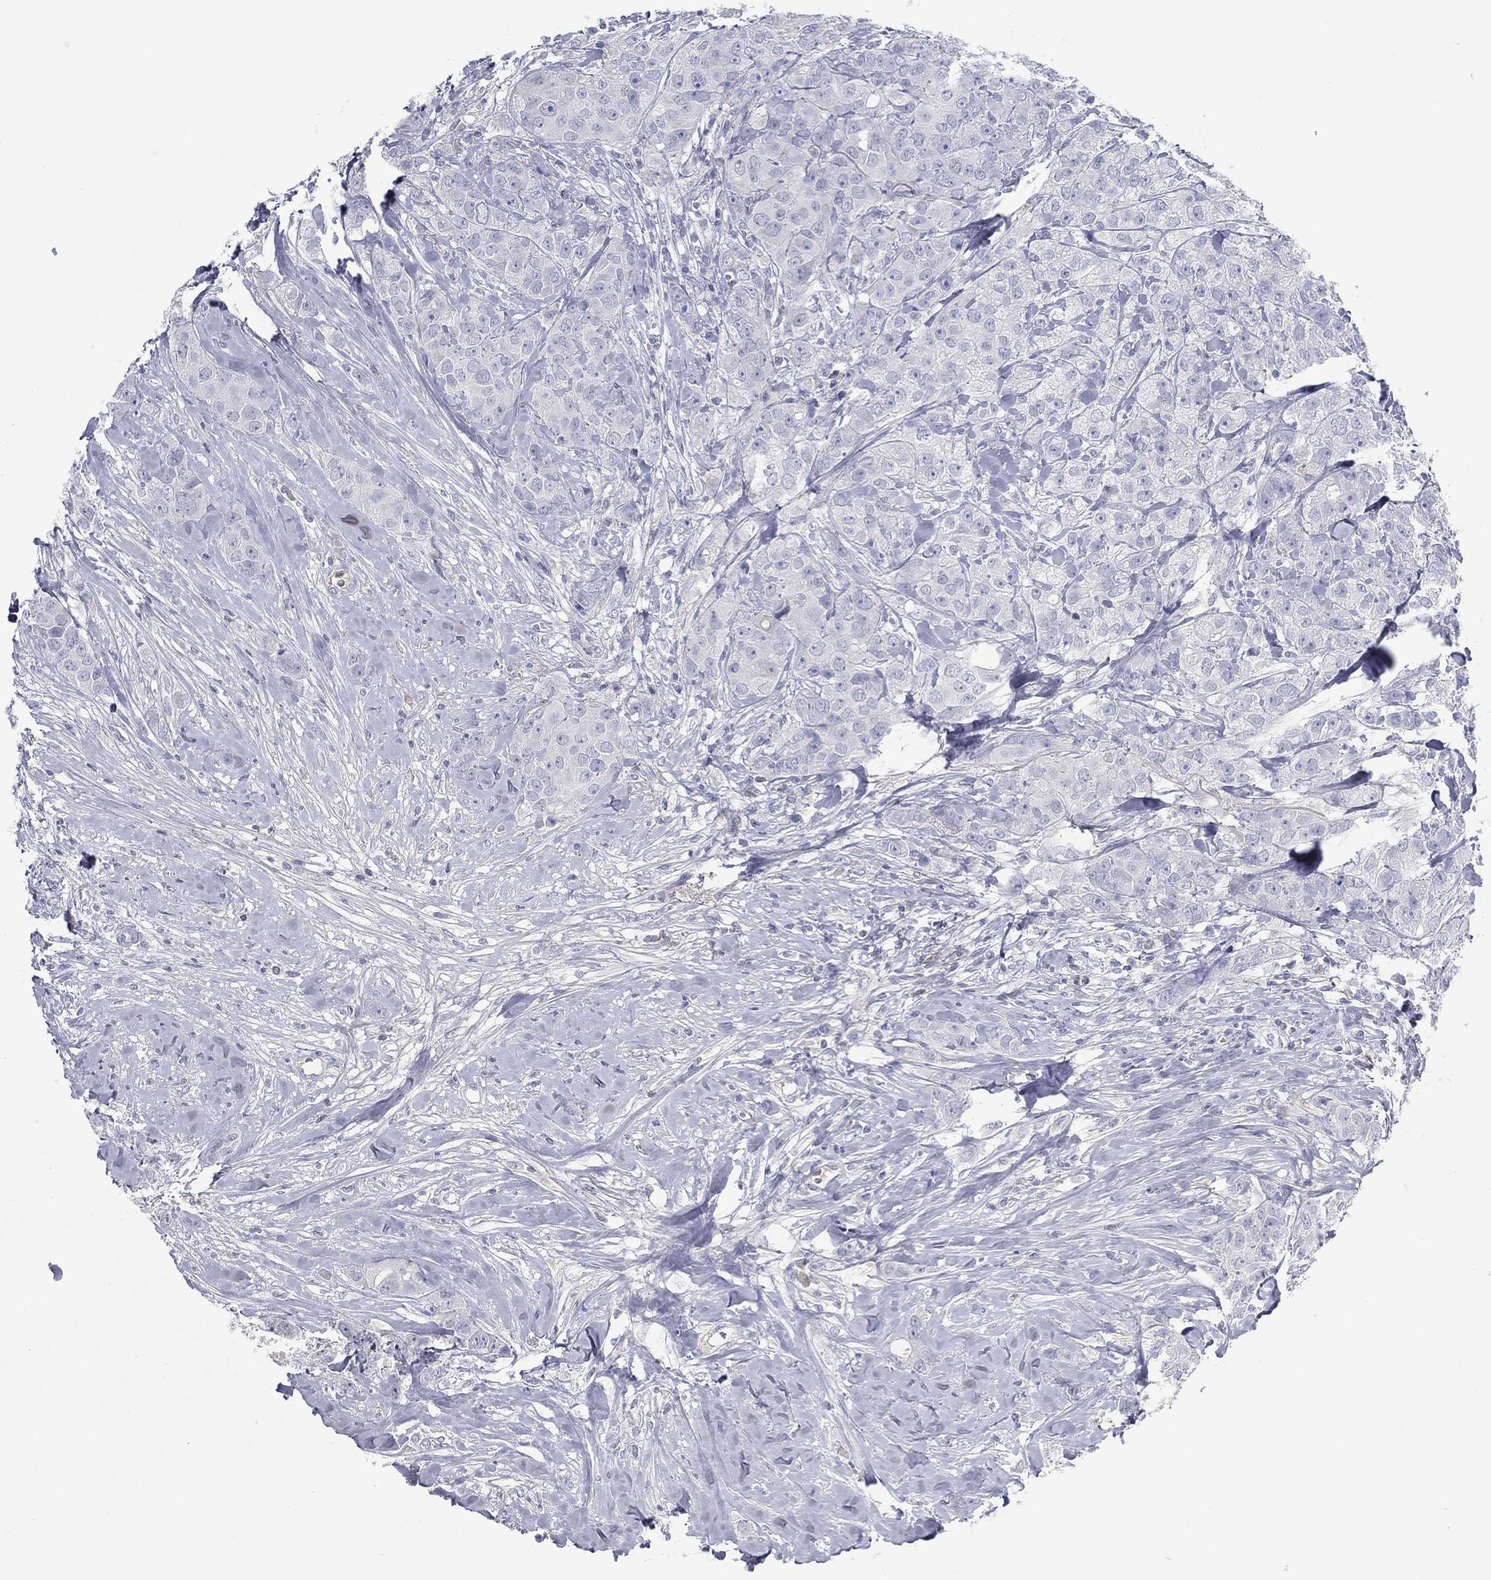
{"staining": {"intensity": "negative", "quantity": "none", "location": "none"}, "tissue": "breast cancer", "cell_type": "Tumor cells", "image_type": "cancer", "snomed": [{"axis": "morphology", "description": "Duct carcinoma"}, {"axis": "topography", "description": "Breast"}], "caption": "High magnification brightfield microscopy of breast intraductal carcinoma stained with DAB (brown) and counterstained with hematoxylin (blue): tumor cells show no significant positivity.", "gene": "CPT1B", "patient": {"sex": "female", "age": 43}}